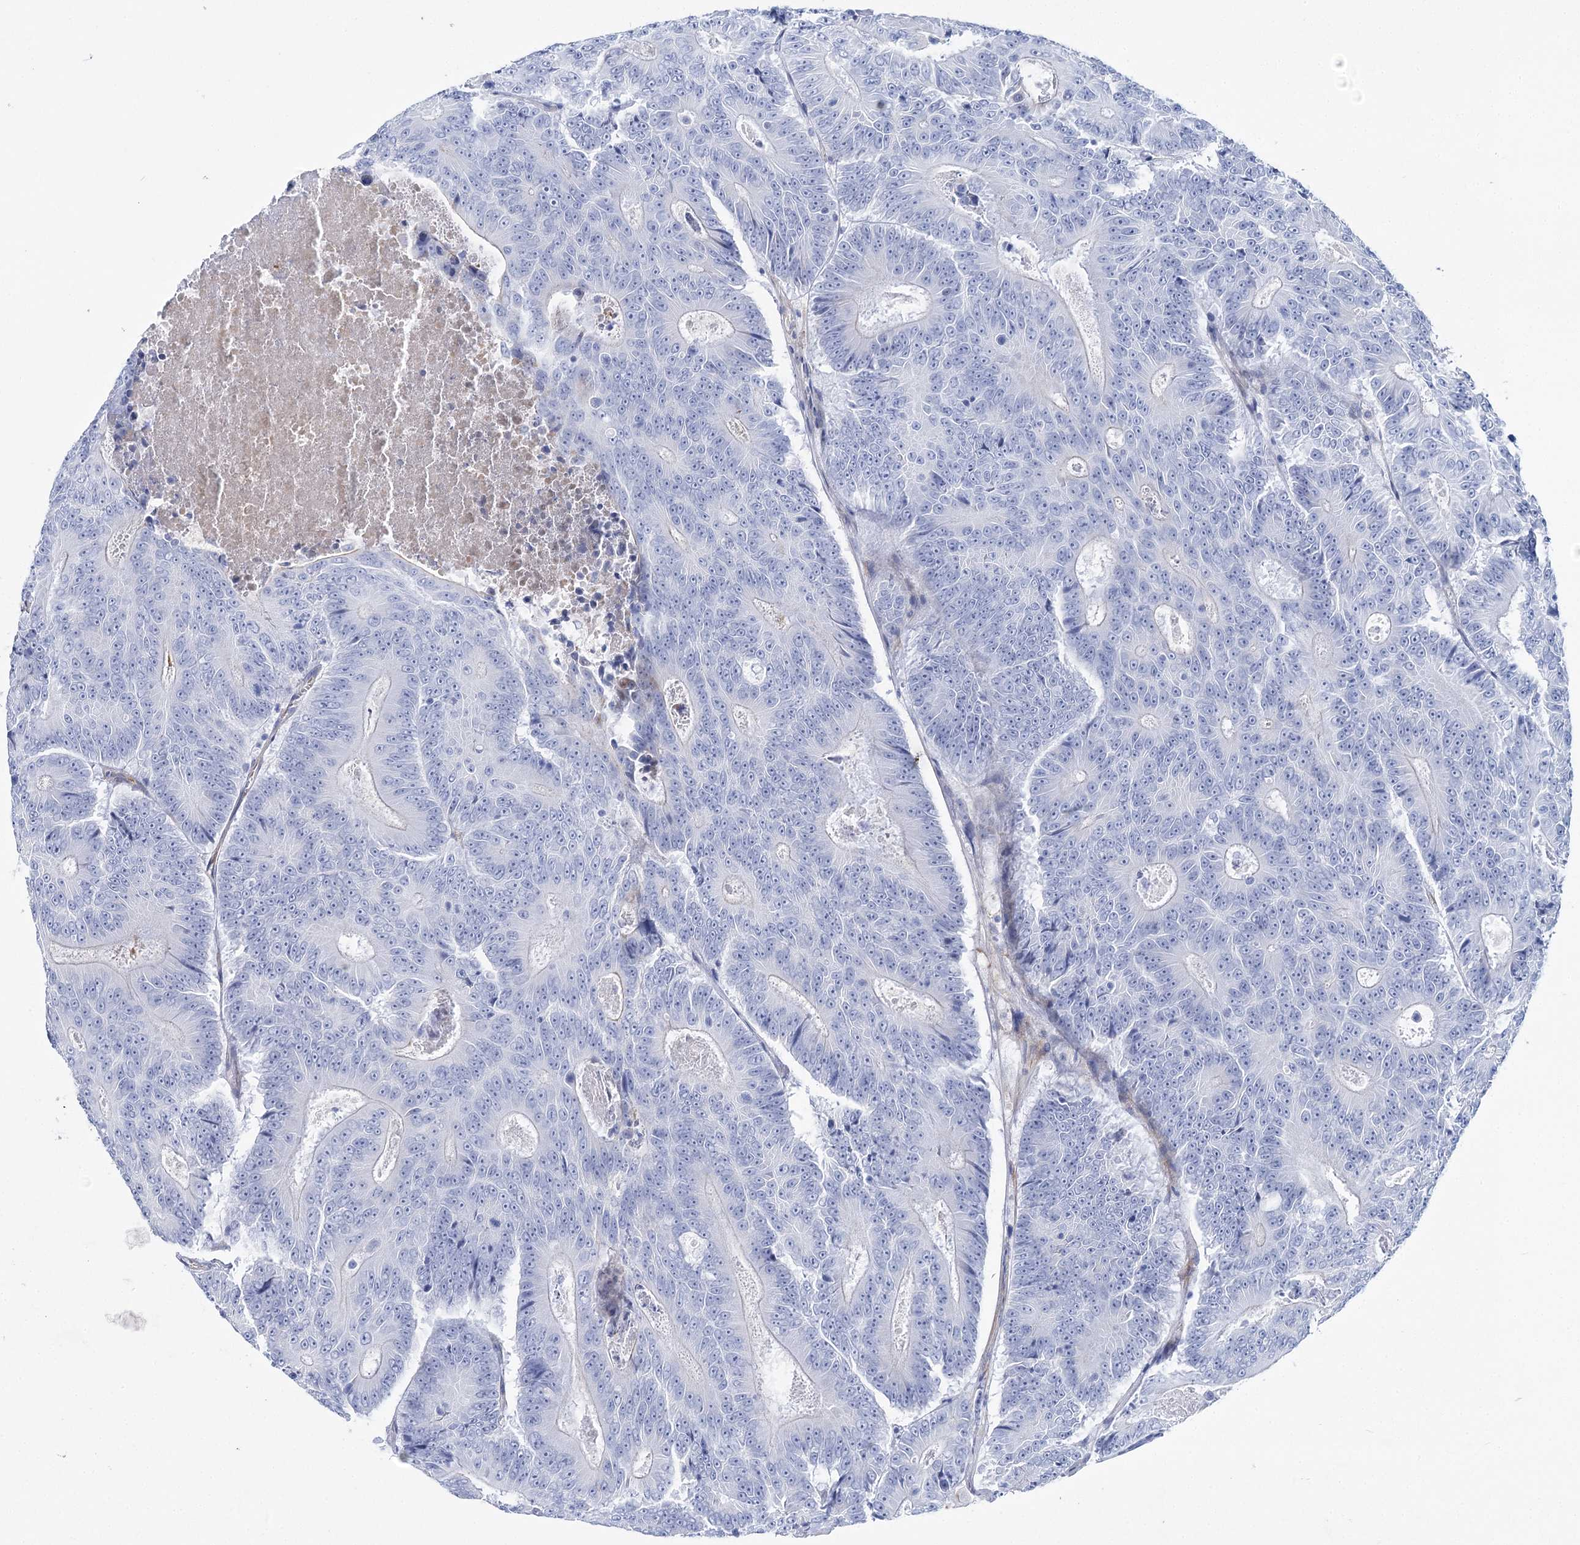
{"staining": {"intensity": "negative", "quantity": "none", "location": "none"}, "tissue": "colorectal cancer", "cell_type": "Tumor cells", "image_type": "cancer", "snomed": [{"axis": "morphology", "description": "Adenocarcinoma, NOS"}, {"axis": "topography", "description": "Colon"}], "caption": "Tumor cells show no significant positivity in colorectal cancer. (DAB (3,3'-diaminobenzidine) immunohistochemistry, high magnification).", "gene": "ANKRD23", "patient": {"sex": "male", "age": 83}}